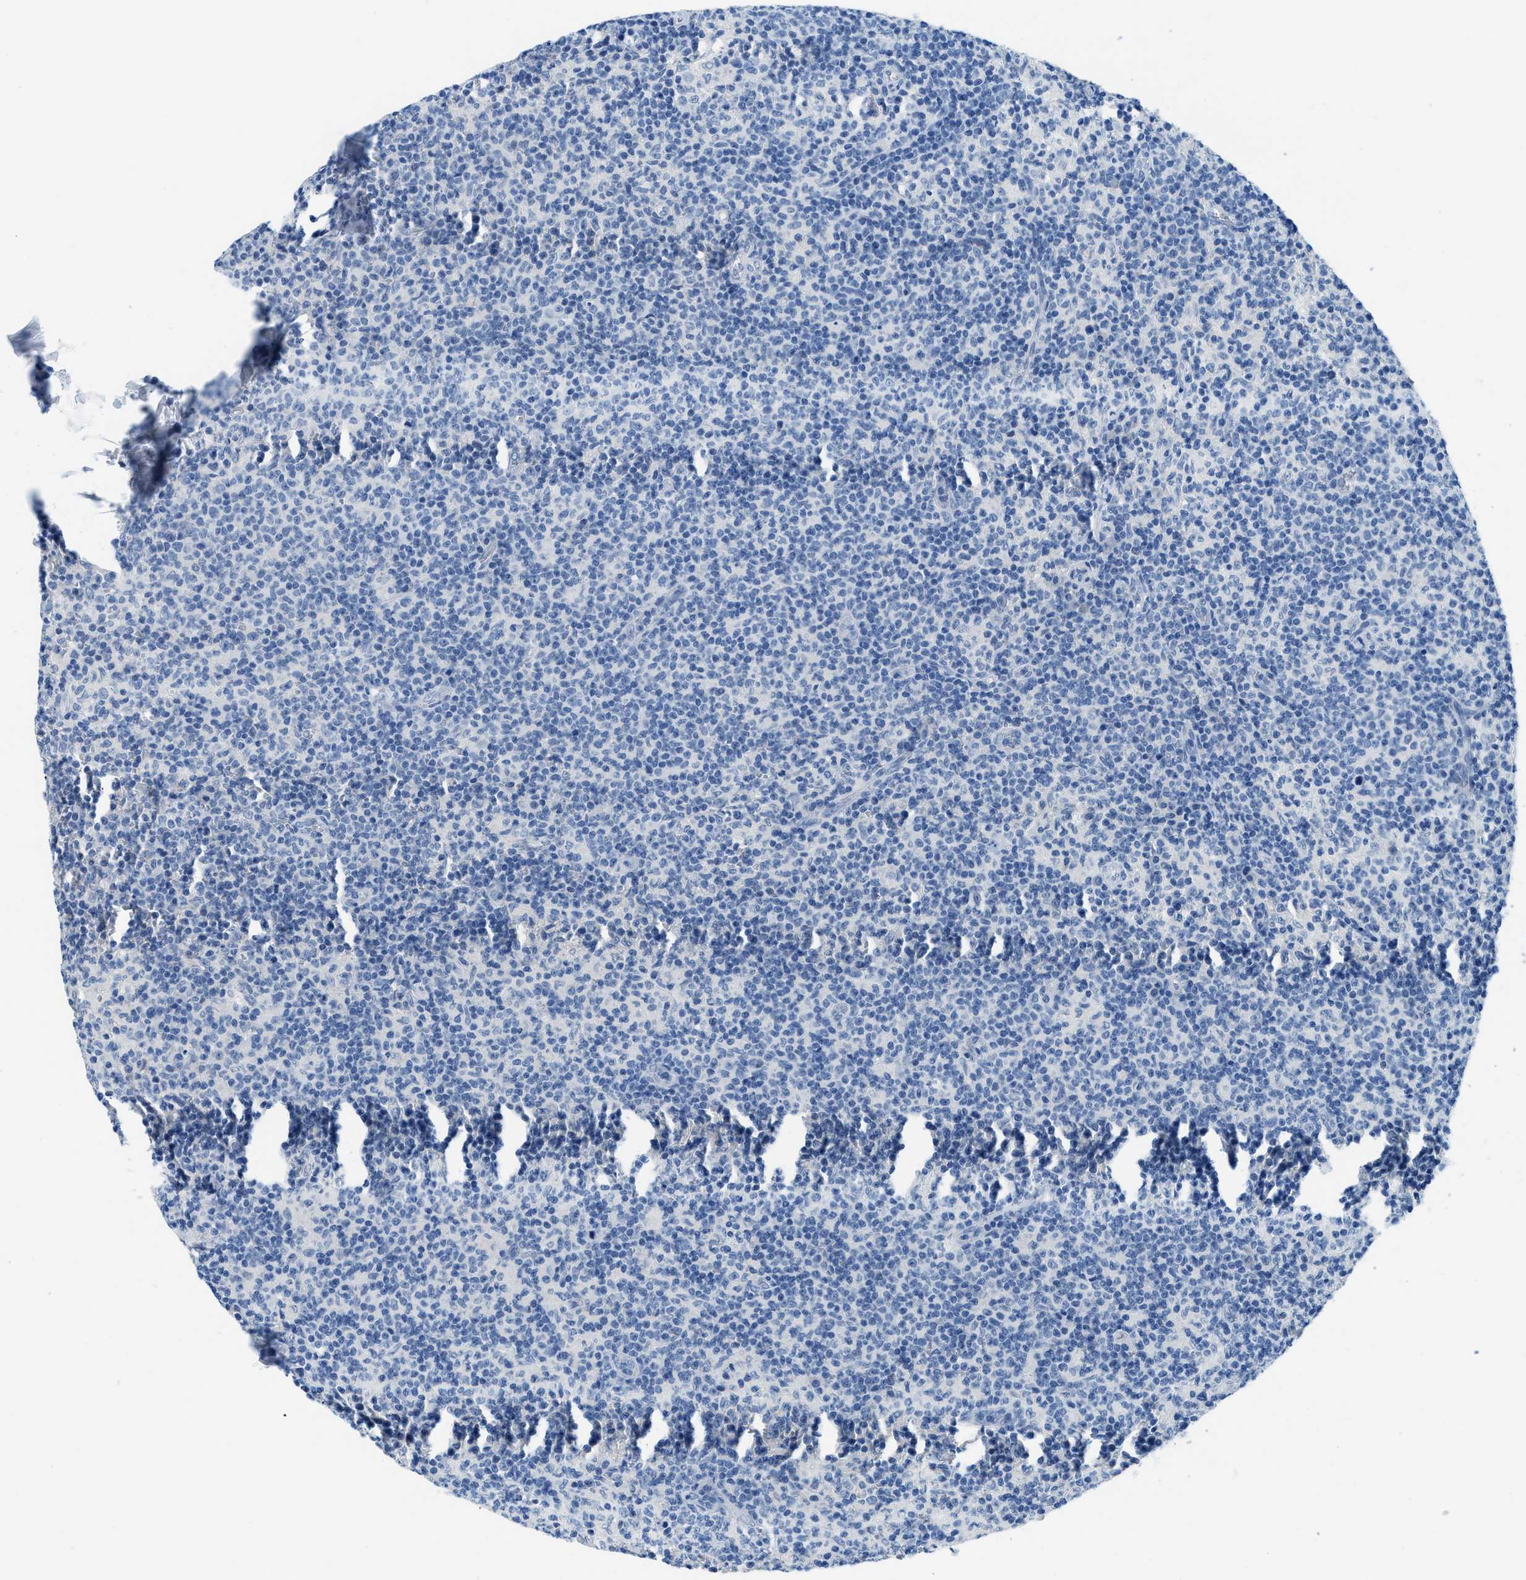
{"staining": {"intensity": "negative", "quantity": "none", "location": "none"}, "tissue": "lymph node", "cell_type": "Germinal center cells", "image_type": "normal", "snomed": [{"axis": "morphology", "description": "Normal tissue, NOS"}, {"axis": "morphology", "description": "Inflammation, NOS"}, {"axis": "topography", "description": "Lymph node"}], "caption": "DAB immunohistochemical staining of normal lymph node reveals no significant expression in germinal center cells. The staining is performed using DAB (3,3'-diaminobenzidine) brown chromogen with nuclei counter-stained in using hematoxylin.", "gene": "MBL2", "patient": {"sex": "male", "age": 55}}